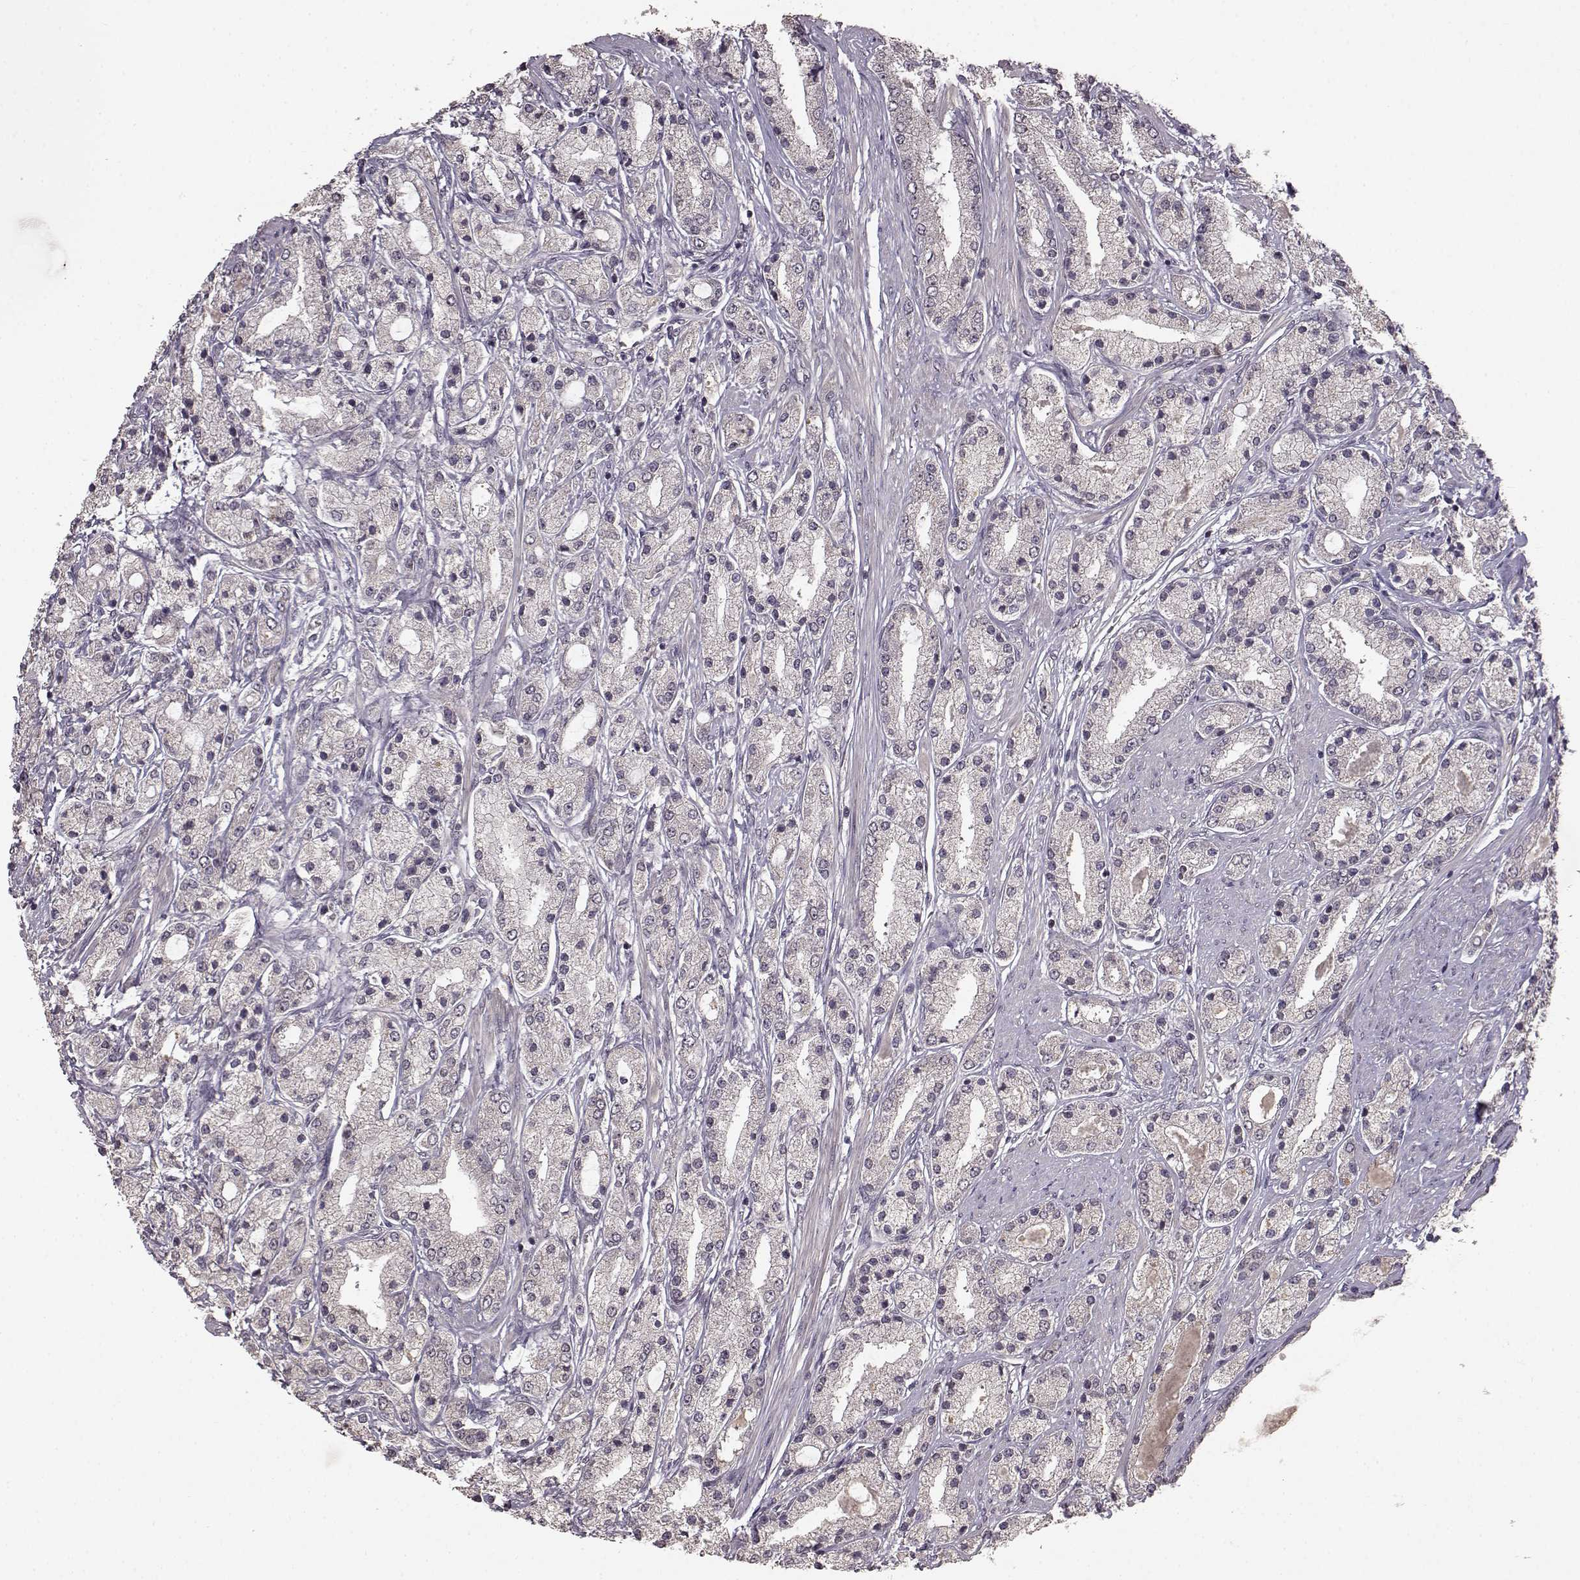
{"staining": {"intensity": "negative", "quantity": "none", "location": "none"}, "tissue": "prostate cancer", "cell_type": "Tumor cells", "image_type": "cancer", "snomed": [{"axis": "morphology", "description": "Adenocarcinoma, High grade"}, {"axis": "topography", "description": "Prostate"}], "caption": "Tumor cells are negative for brown protein staining in high-grade adenocarcinoma (prostate).", "gene": "NTRK2", "patient": {"sex": "male", "age": 67}}